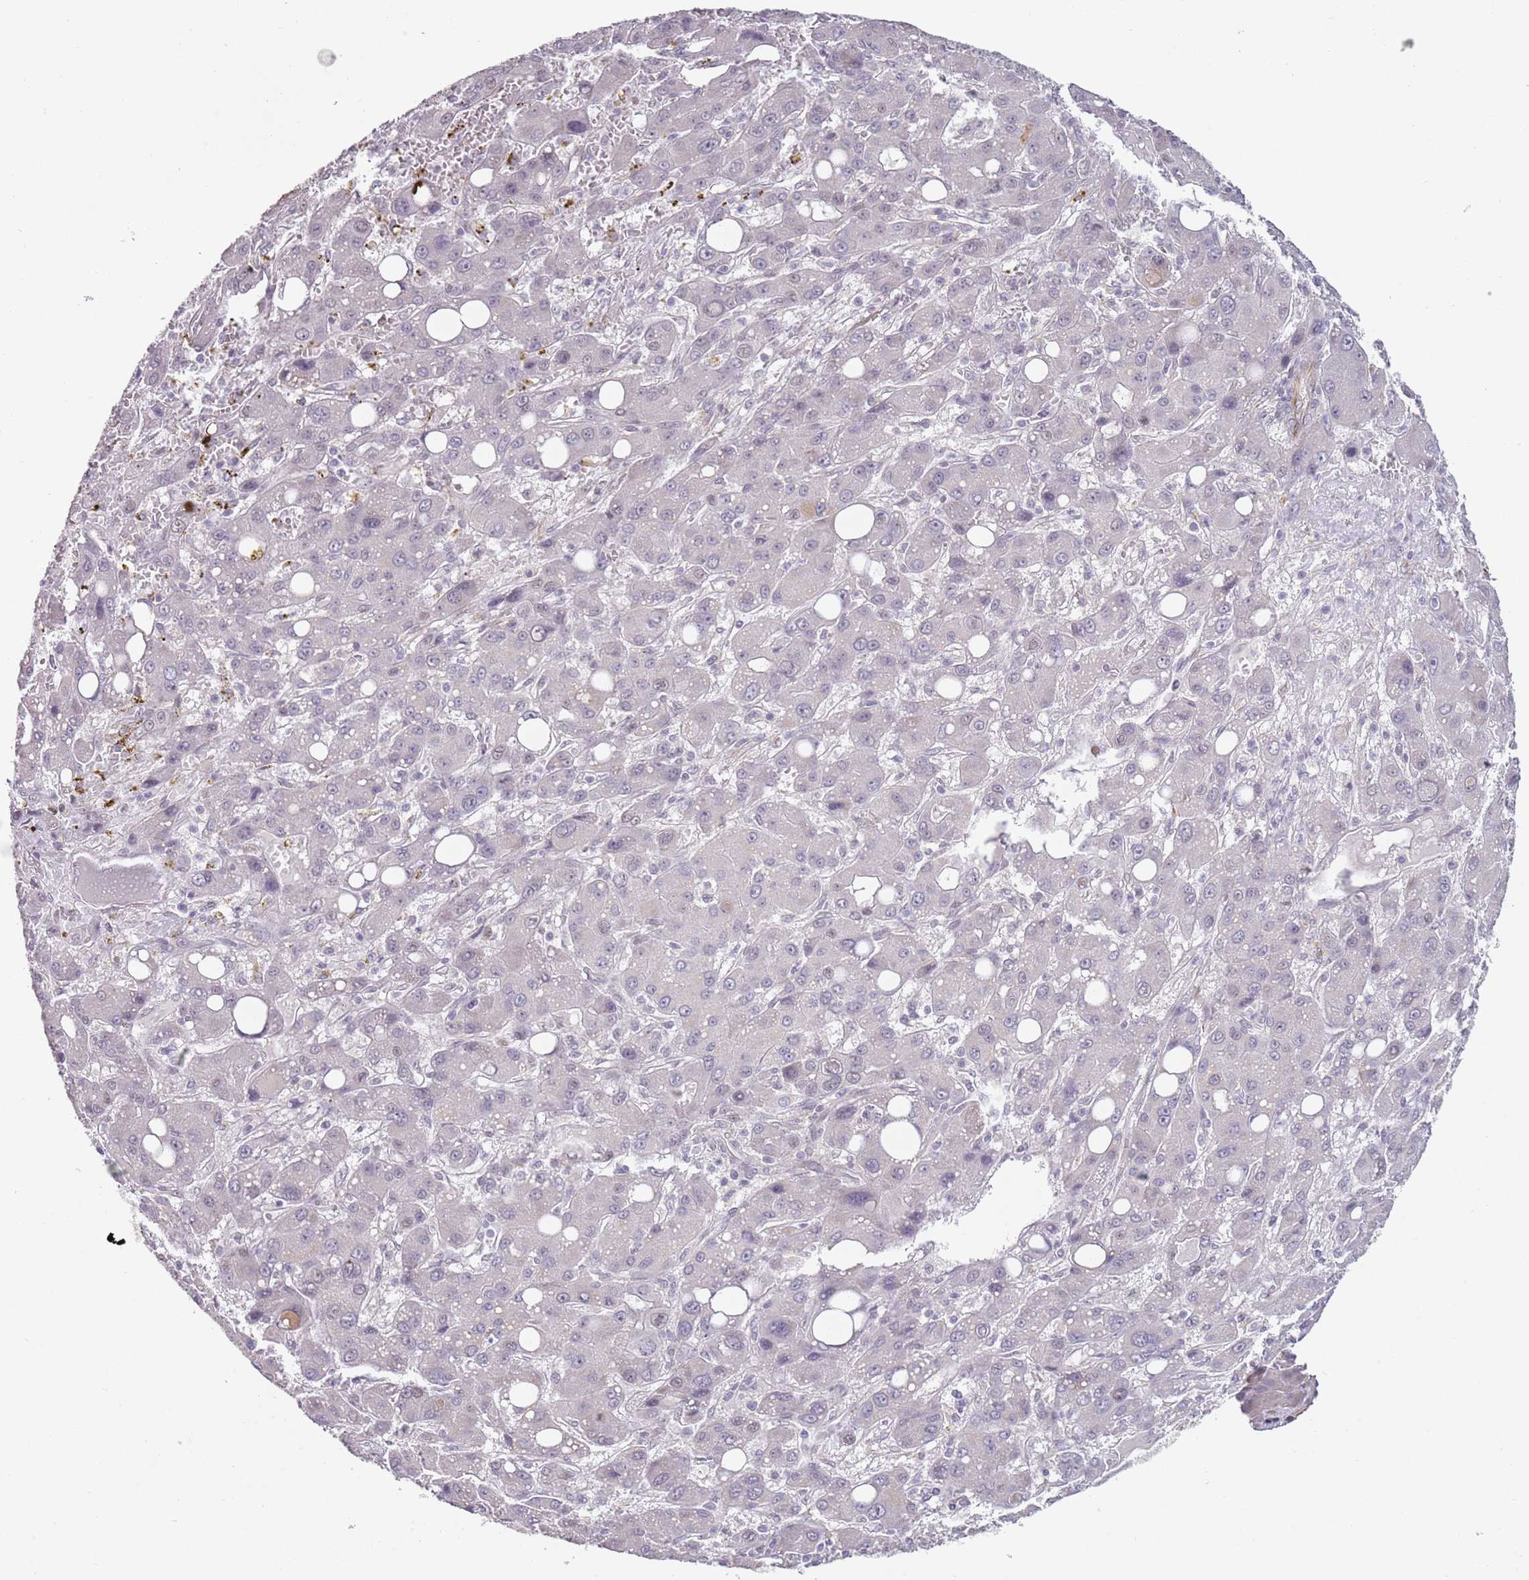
{"staining": {"intensity": "negative", "quantity": "none", "location": "none"}, "tissue": "liver cancer", "cell_type": "Tumor cells", "image_type": "cancer", "snomed": [{"axis": "morphology", "description": "Carcinoma, Hepatocellular, NOS"}, {"axis": "topography", "description": "Liver"}], "caption": "Tumor cells are negative for protein expression in human liver hepatocellular carcinoma. (Immunohistochemistry, brightfield microscopy, high magnification).", "gene": "NBPF3", "patient": {"sex": "male", "age": 55}}